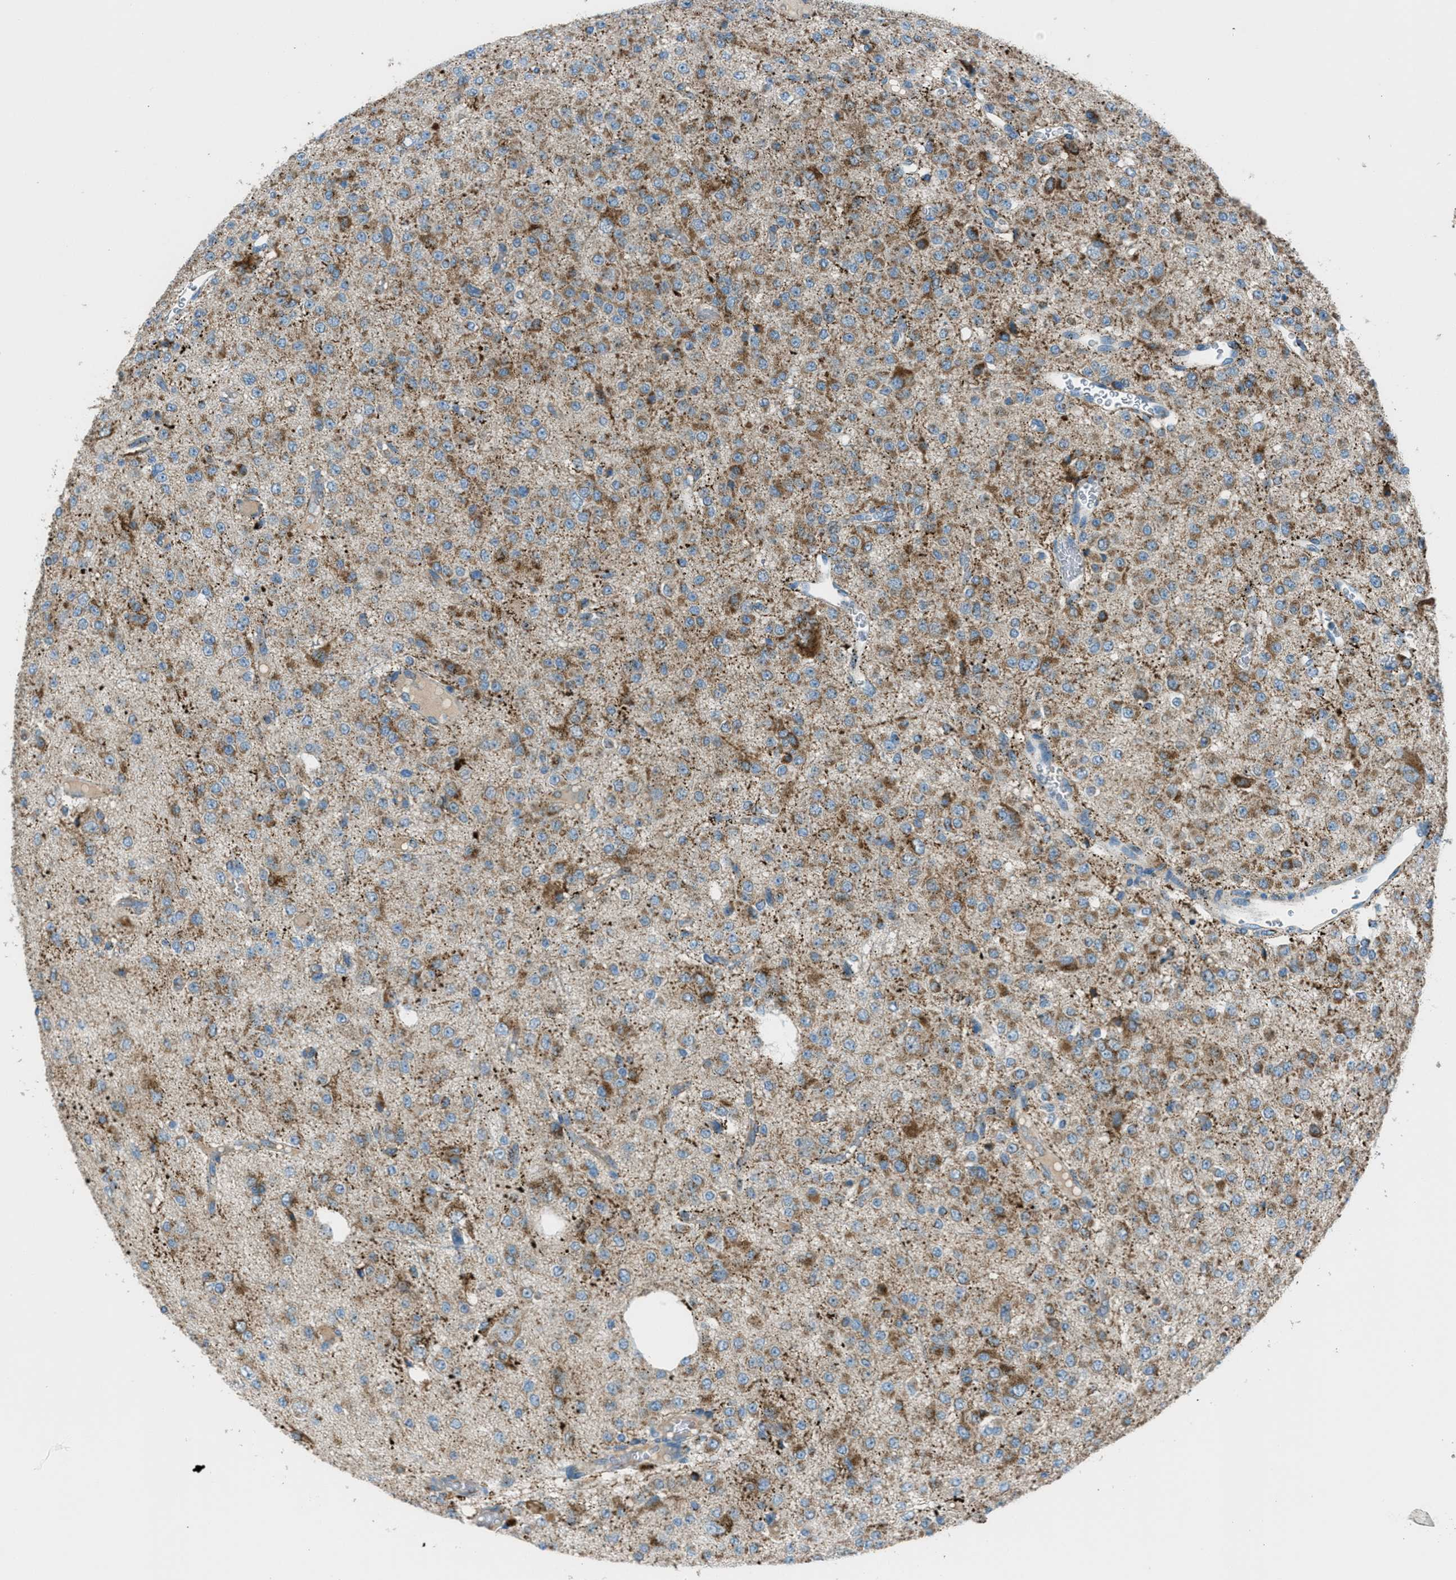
{"staining": {"intensity": "moderate", "quantity": ">75%", "location": "cytoplasmic/membranous"}, "tissue": "glioma", "cell_type": "Tumor cells", "image_type": "cancer", "snomed": [{"axis": "morphology", "description": "Glioma, malignant, Low grade"}, {"axis": "topography", "description": "Brain"}], "caption": "Moderate cytoplasmic/membranous protein positivity is present in about >75% of tumor cells in malignant low-grade glioma.", "gene": "BCKDK", "patient": {"sex": "male", "age": 38}}